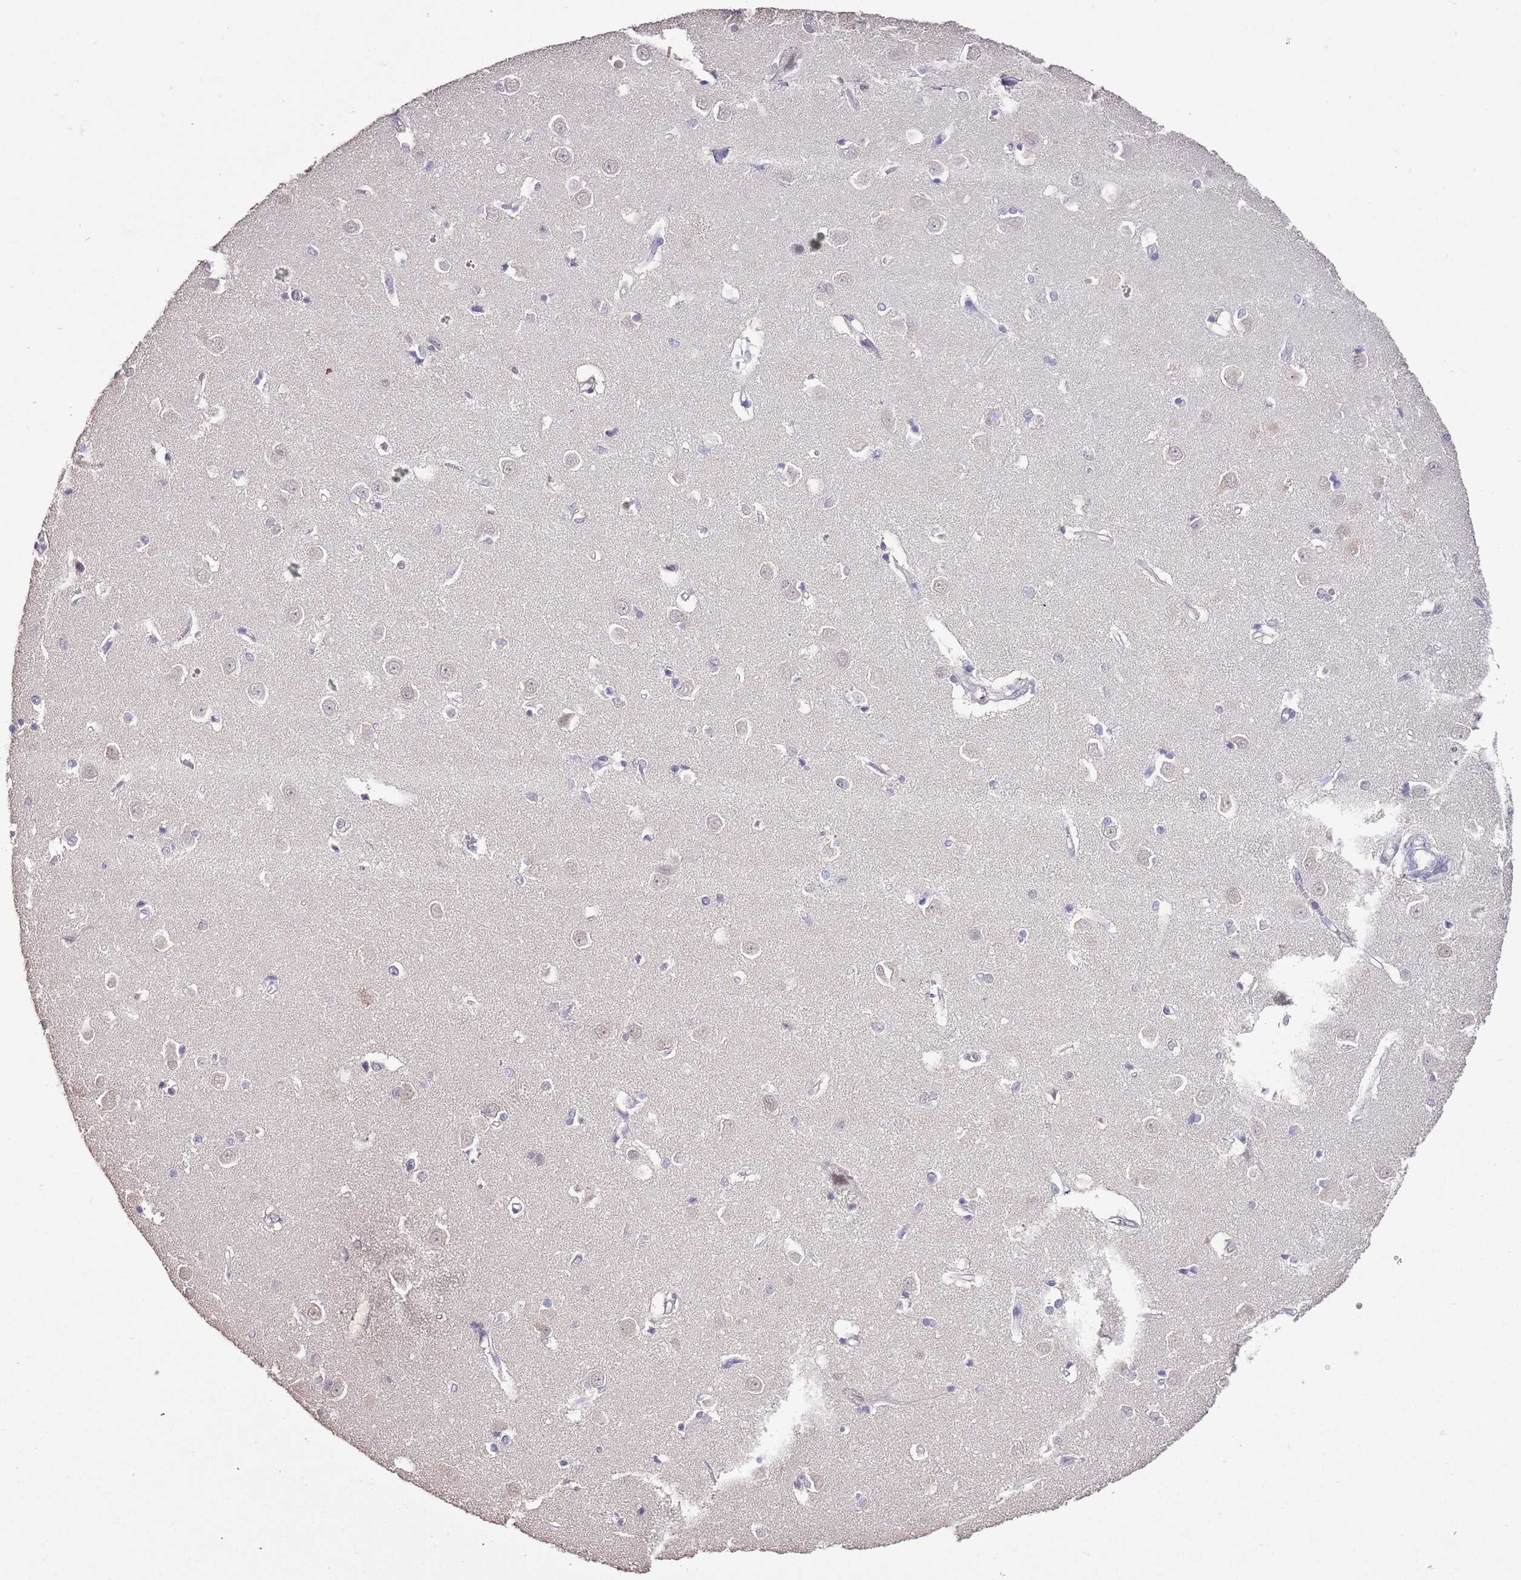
{"staining": {"intensity": "negative", "quantity": "none", "location": "none"}, "tissue": "caudate", "cell_type": "Glial cells", "image_type": "normal", "snomed": [{"axis": "morphology", "description": "Normal tissue, NOS"}, {"axis": "topography", "description": "Lateral ventricle wall"}], "caption": "This is a histopathology image of IHC staining of benign caudate, which shows no expression in glial cells. The staining was performed using DAB to visualize the protein expression in brown, while the nuclei were stained in blue with hematoxylin (Magnification: 20x).", "gene": "IZUMO4", "patient": {"sex": "male", "age": 37}}